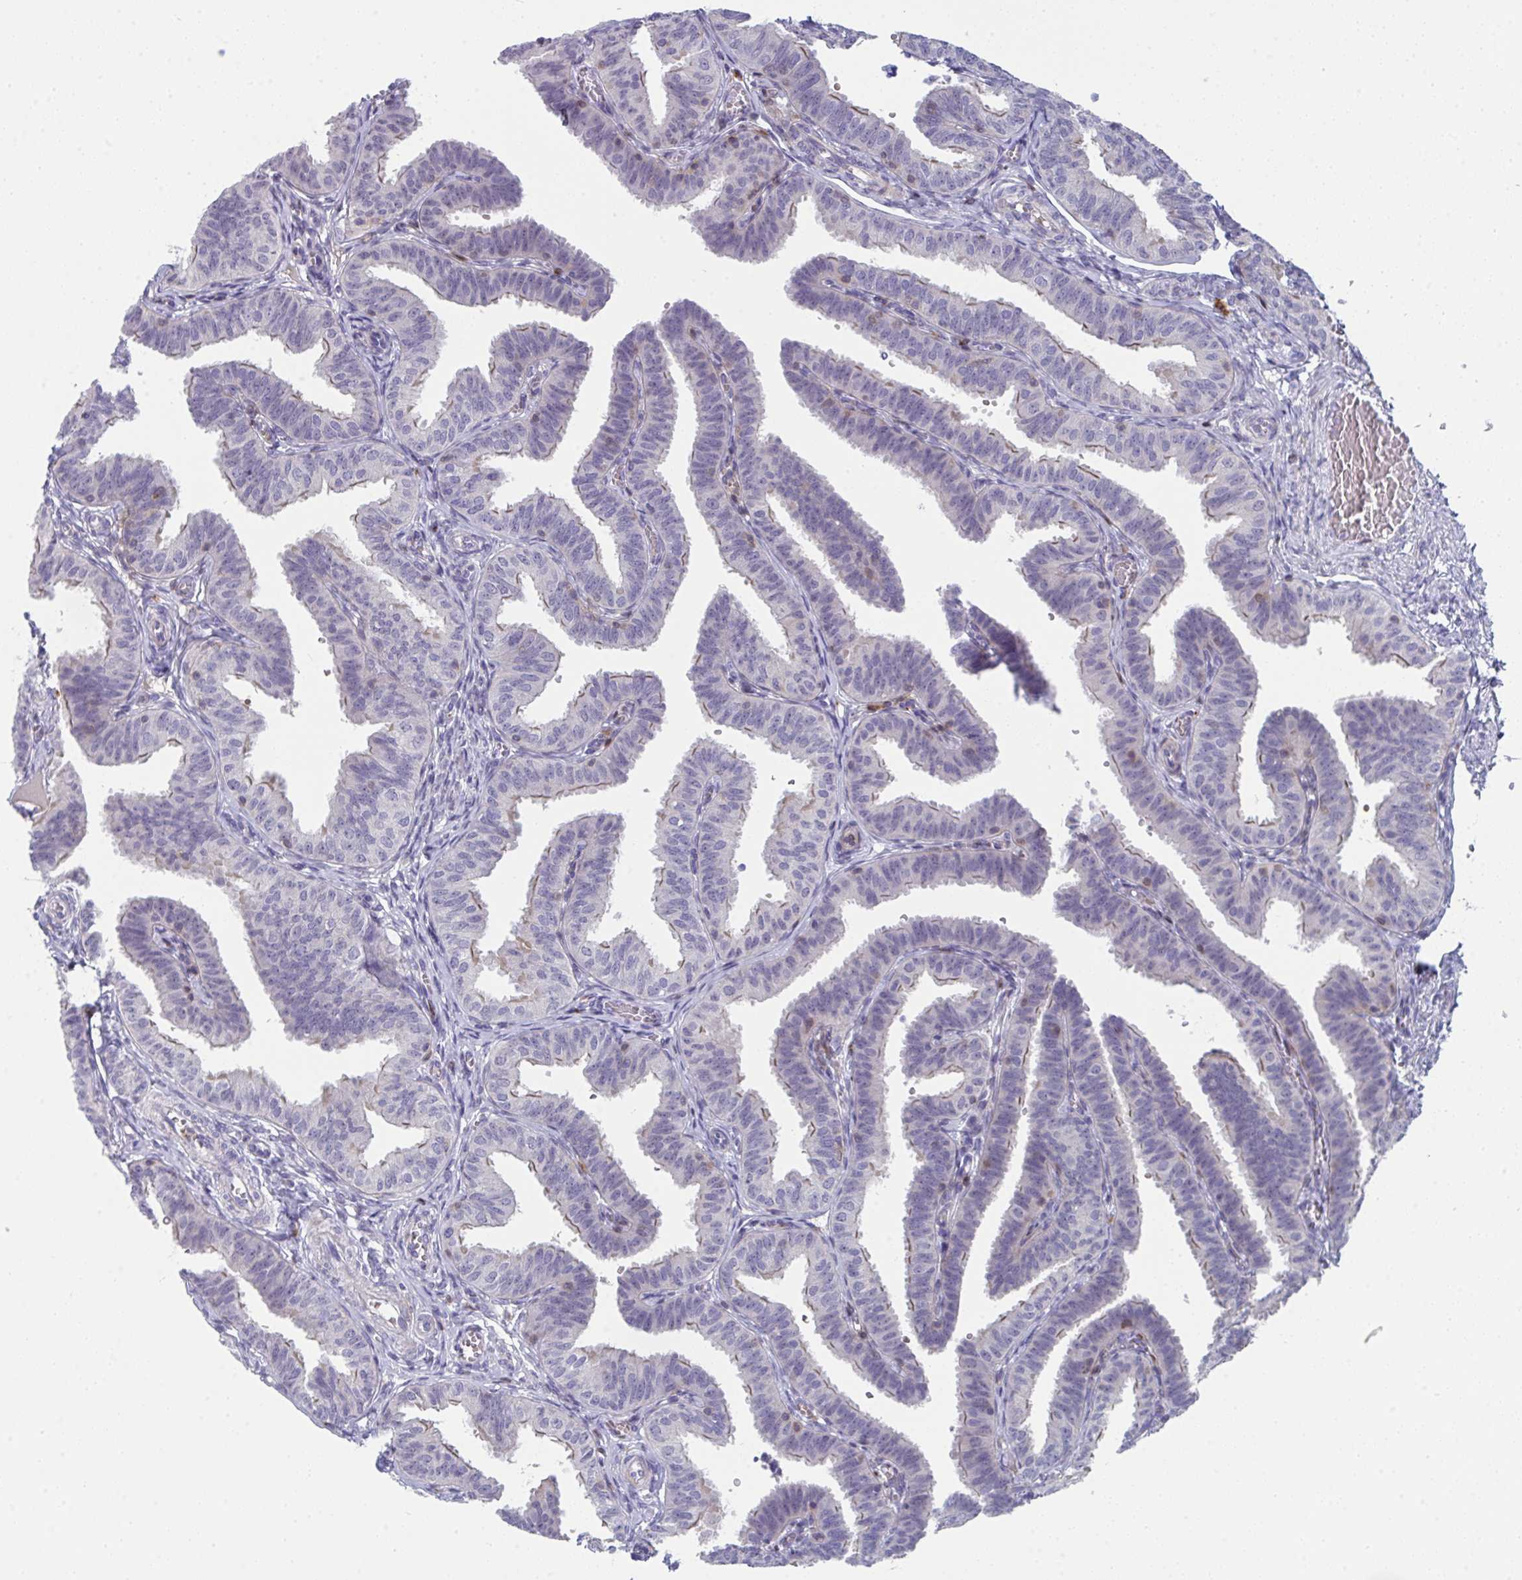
{"staining": {"intensity": "weak", "quantity": "<25%", "location": "cytoplasmic/membranous"}, "tissue": "fallopian tube", "cell_type": "Glandular cells", "image_type": "normal", "snomed": [{"axis": "morphology", "description": "Normal tissue, NOS"}, {"axis": "topography", "description": "Fallopian tube"}], "caption": "IHC image of benign fallopian tube: fallopian tube stained with DAB demonstrates no significant protein positivity in glandular cells.", "gene": "AOC2", "patient": {"sex": "female", "age": 25}}